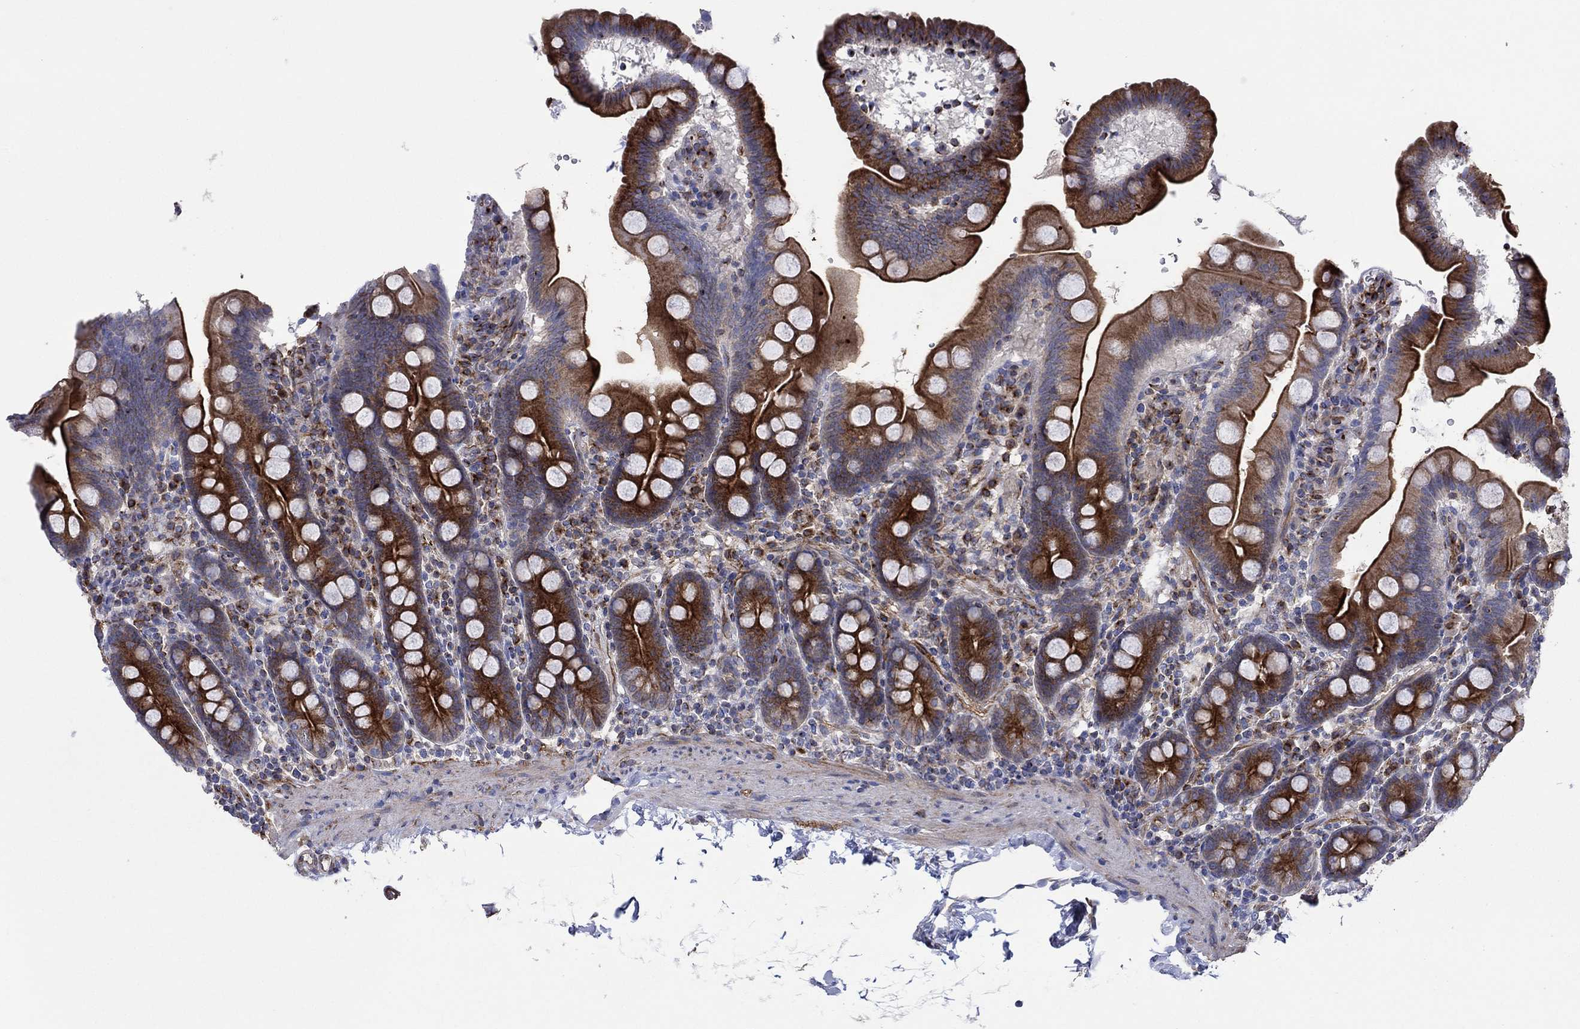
{"staining": {"intensity": "strong", "quantity": "25%-75%", "location": "cytoplasmic/membranous"}, "tissue": "duodenum", "cell_type": "Glandular cells", "image_type": "normal", "snomed": [{"axis": "morphology", "description": "Normal tissue, NOS"}, {"axis": "topography", "description": "Duodenum"}], "caption": "Unremarkable duodenum shows strong cytoplasmic/membranous staining in about 25%-75% of glandular cells, visualized by immunohistochemistry. The staining is performed using DAB (3,3'-diaminobenzidine) brown chromogen to label protein expression. The nuclei are counter-stained blue using hematoxylin.", "gene": "TPRN", "patient": {"sex": "male", "age": 59}}